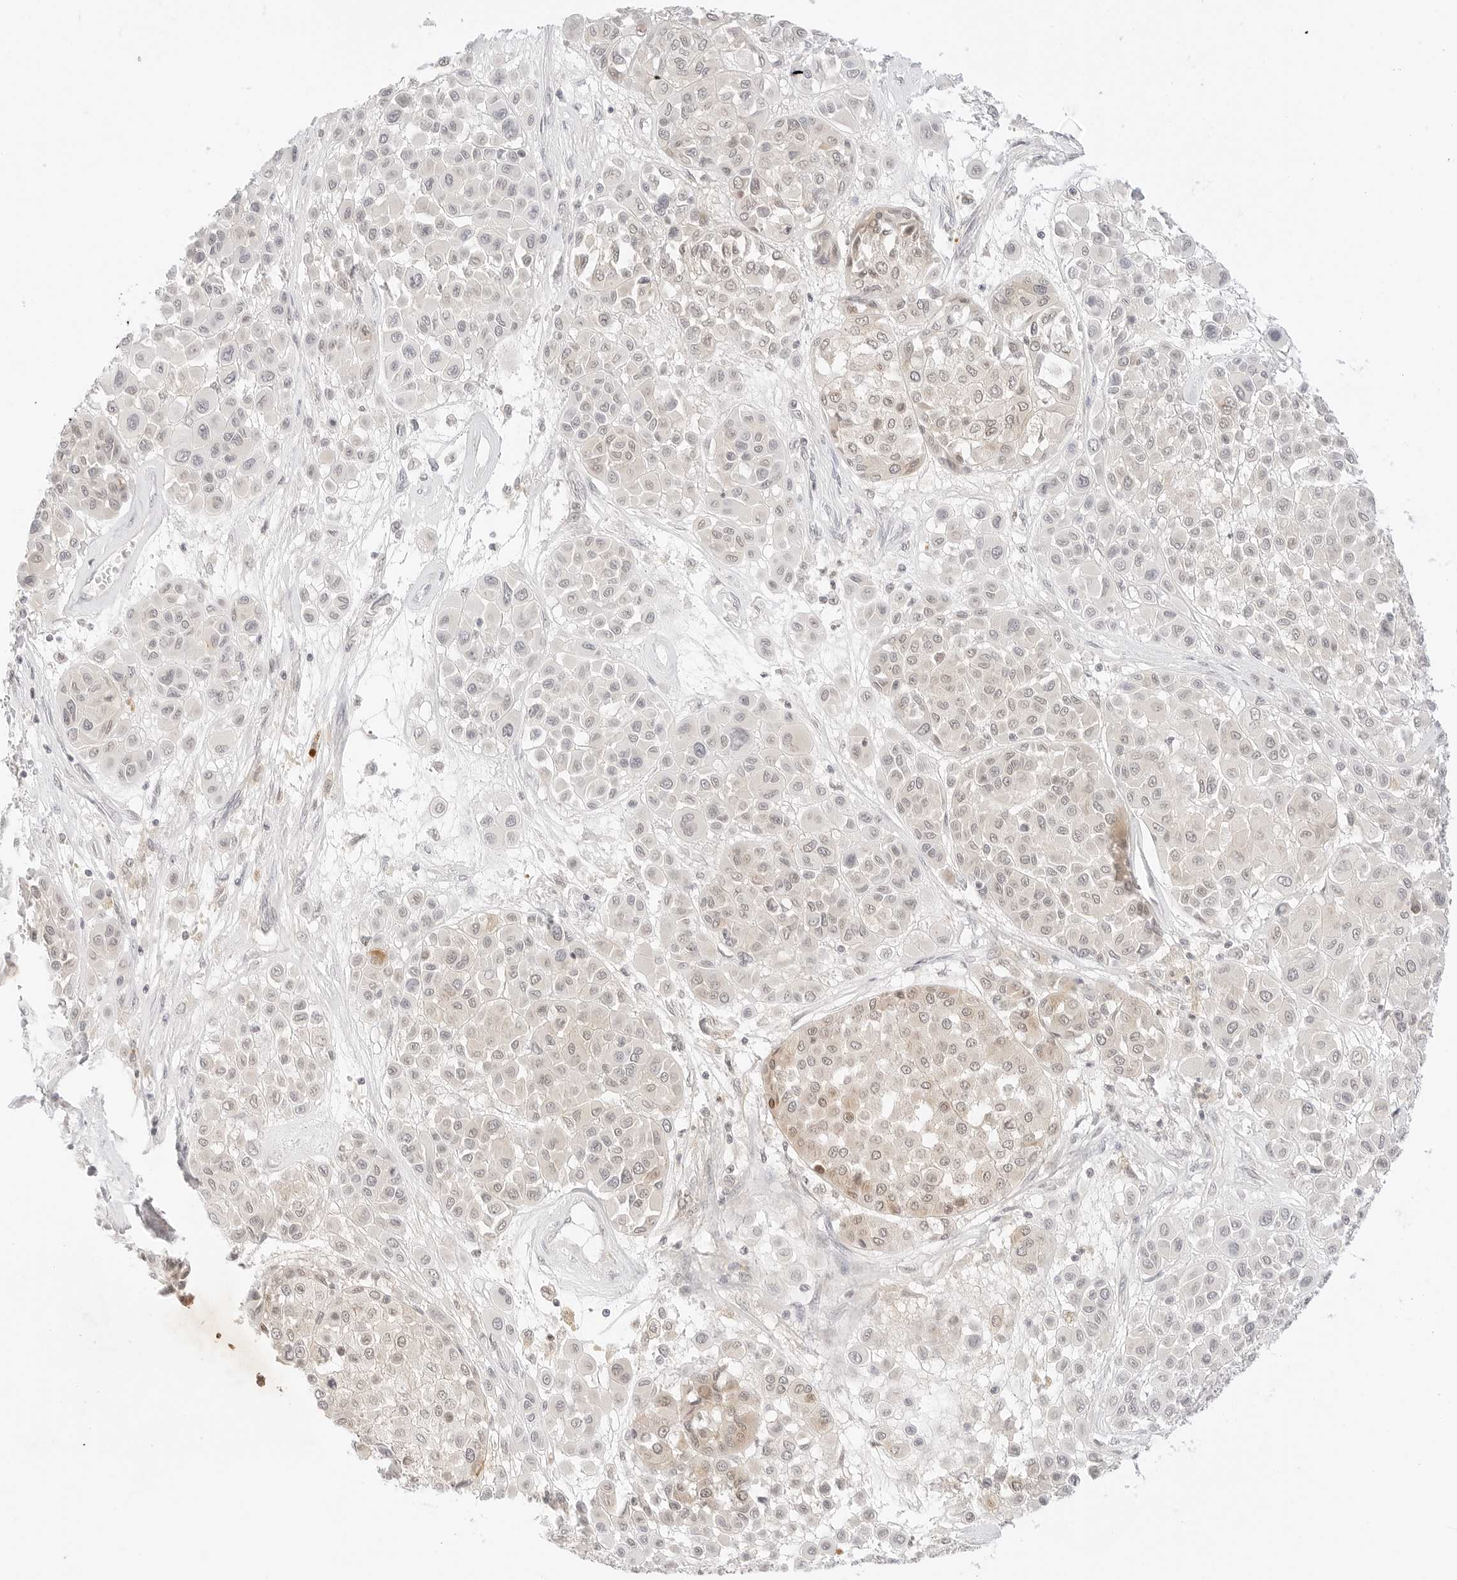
{"staining": {"intensity": "negative", "quantity": "none", "location": "none"}, "tissue": "melanoma", "cell_type": "Tumor cells", "image_type": "cancer", "snomed": [{"axis": "morphology", "description": "Malignant melanoma, Metastatic site"}, {"axis": "topography", "description": "Soft tissue"}], "caption": "An image of melanoma stained for a protein reveals no brown staining in tumor cells.", "gene": "GNAS", "patient": {"sex": "male", "age": 41}}